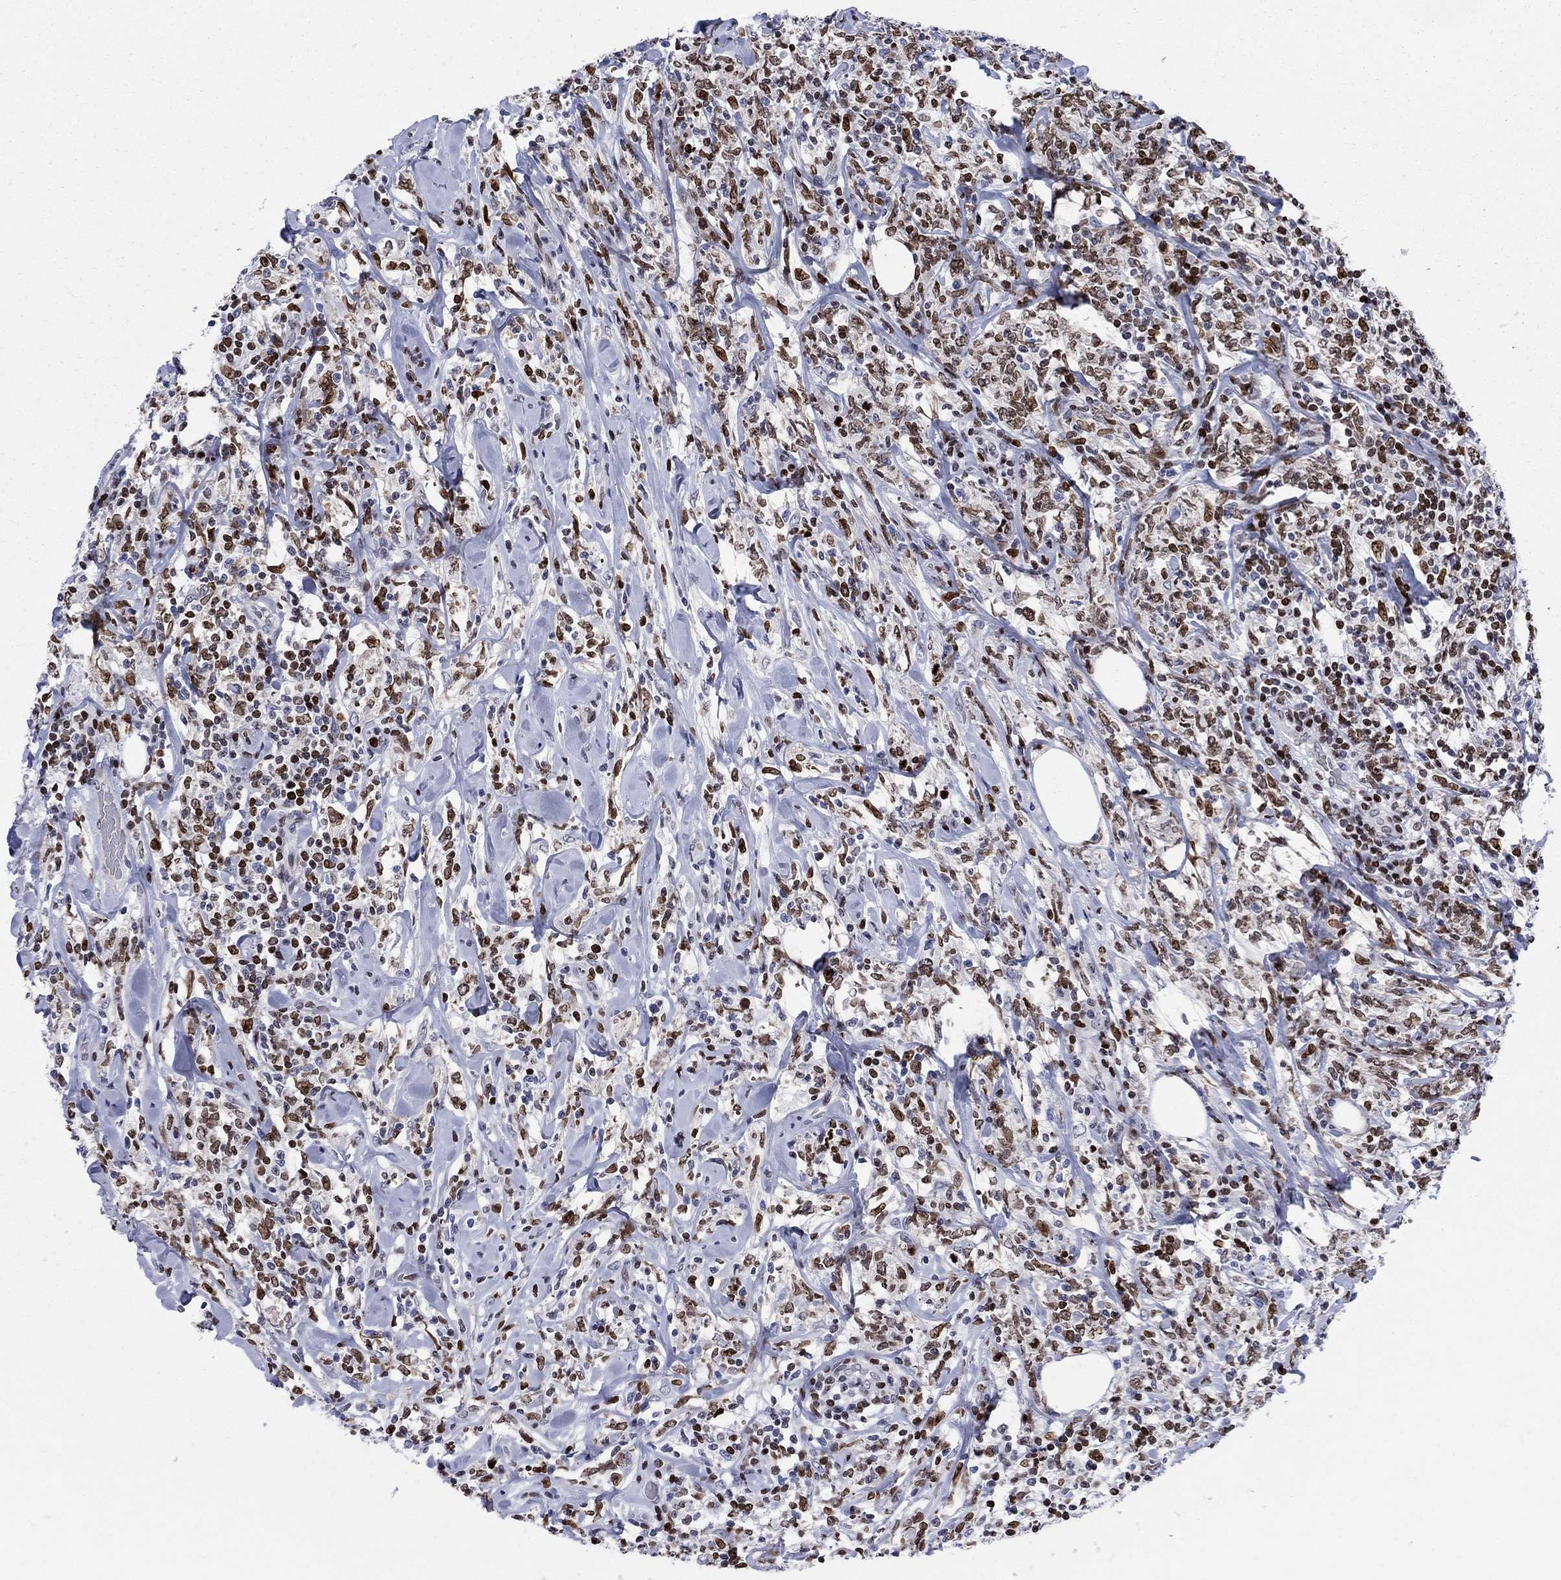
{"staining": {"intensity": "moderate", "quantity": "25%-75%", "location": "nuclear"}, "tissue": "lymphoma", "cell_type": "Tumor cells", "image_type": "cancer", "snomed": [{"axis": "morphology", "description": "Malignant lymphoma, non-Hodgkin's type, High grade"}, {"axis": "topography", "description": "Lymph node"}], "caption": "A medium amount of moderate nuclear positivity is seen in approximately 25%-75% of tumor cells in lymphoma tissue.", "gene": "HMGA1", "patient": {"sex": "female", "age": 84}}